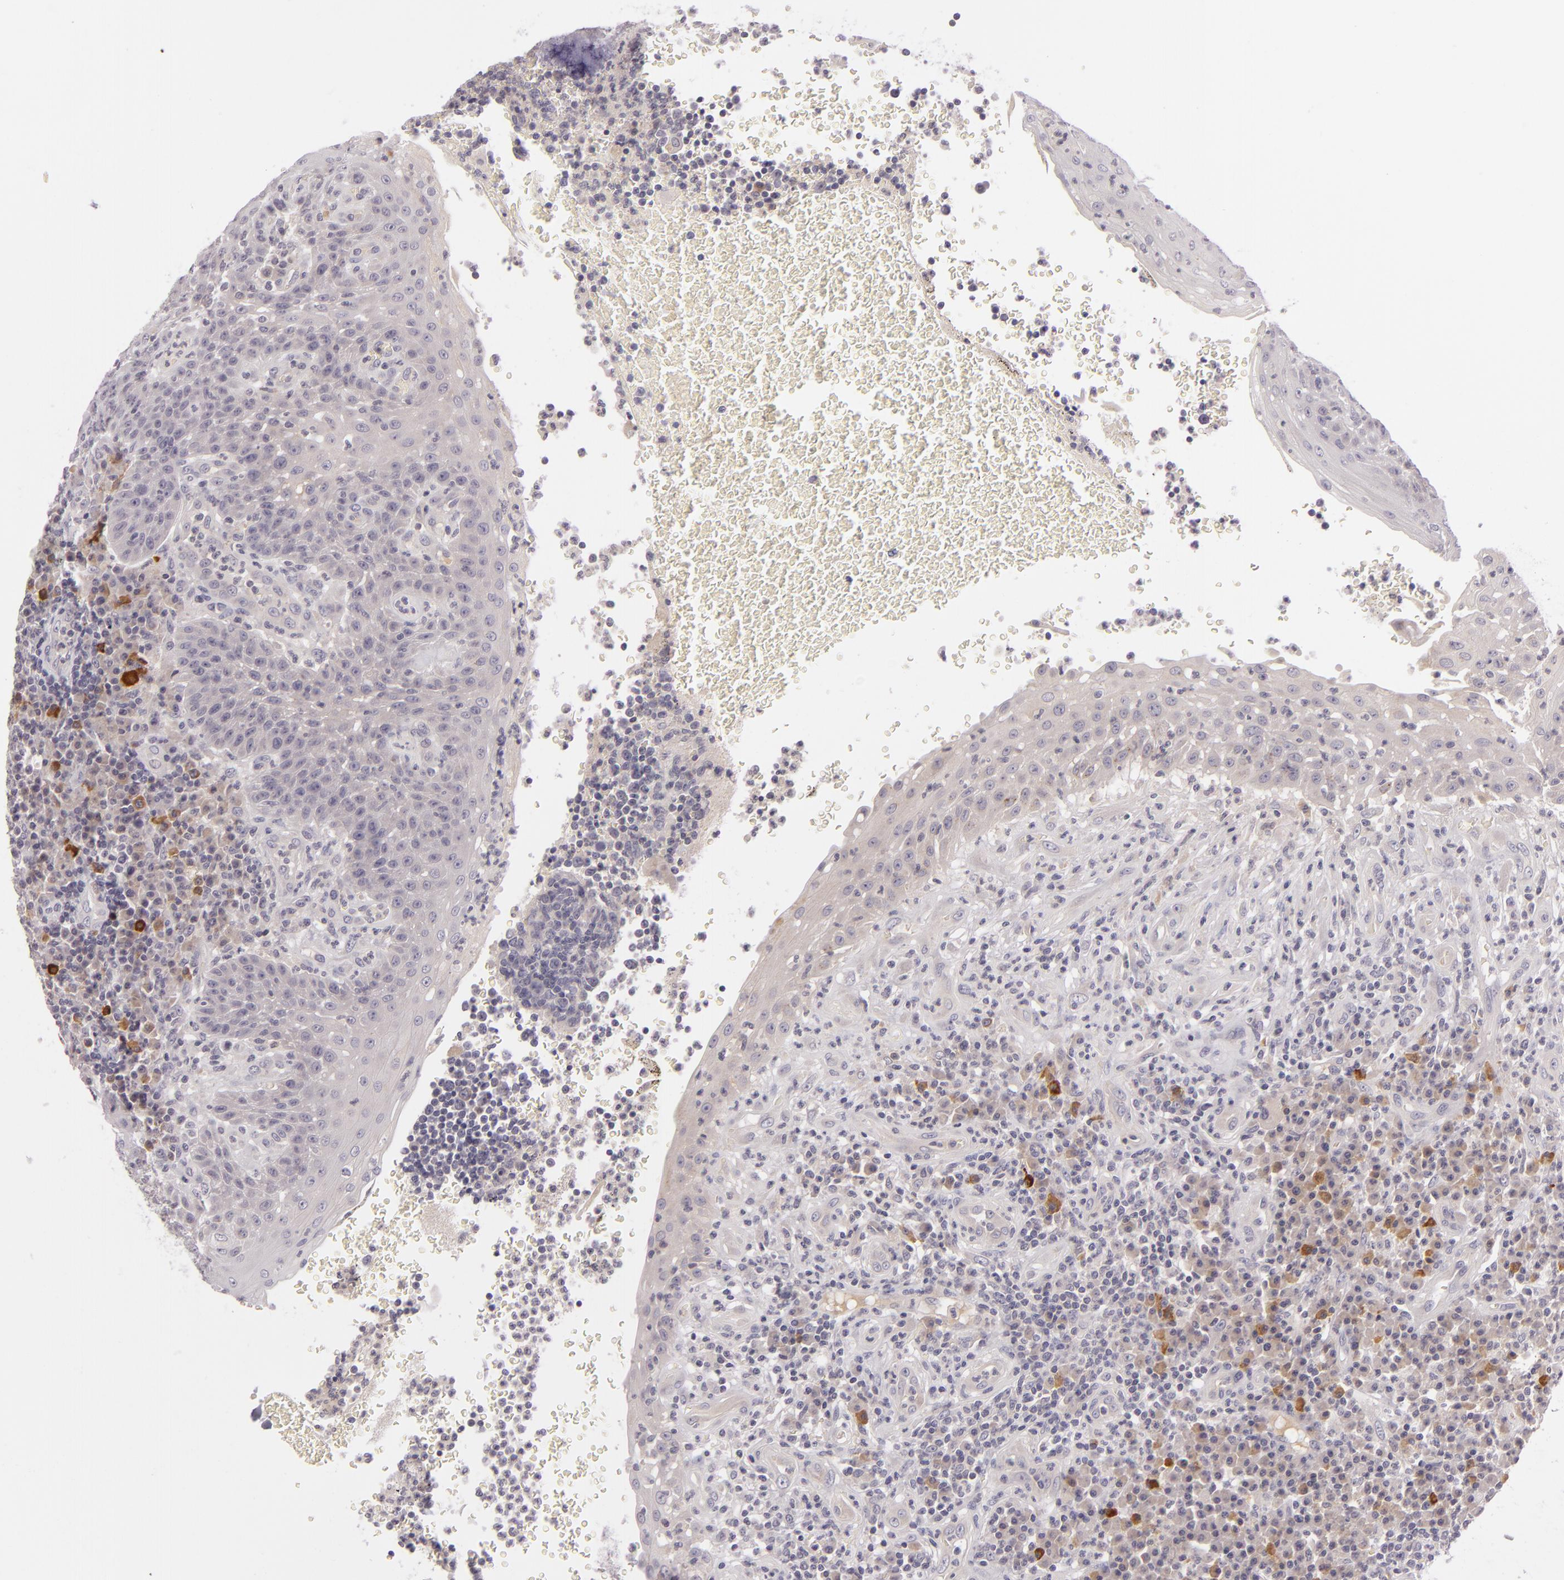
{"staining": {"intensity": "negative", "quantity": "none", "location": "none"}, "tissue": "tonsil", "cell_type": "Germinal center cells", "image_type": "normal", "snomed": [{"axis": "morphology", "description": "Normal tissue, NOS"}, {"axis": "topography", "description": "Tonsil"}], "caption": "IHC micrograph of benign tonsil: tonsil stained with DAB shows no significant protein expression in germinal center cells.", "gene": "DAG1", "patient": {"sex": "female", "age": 40}}